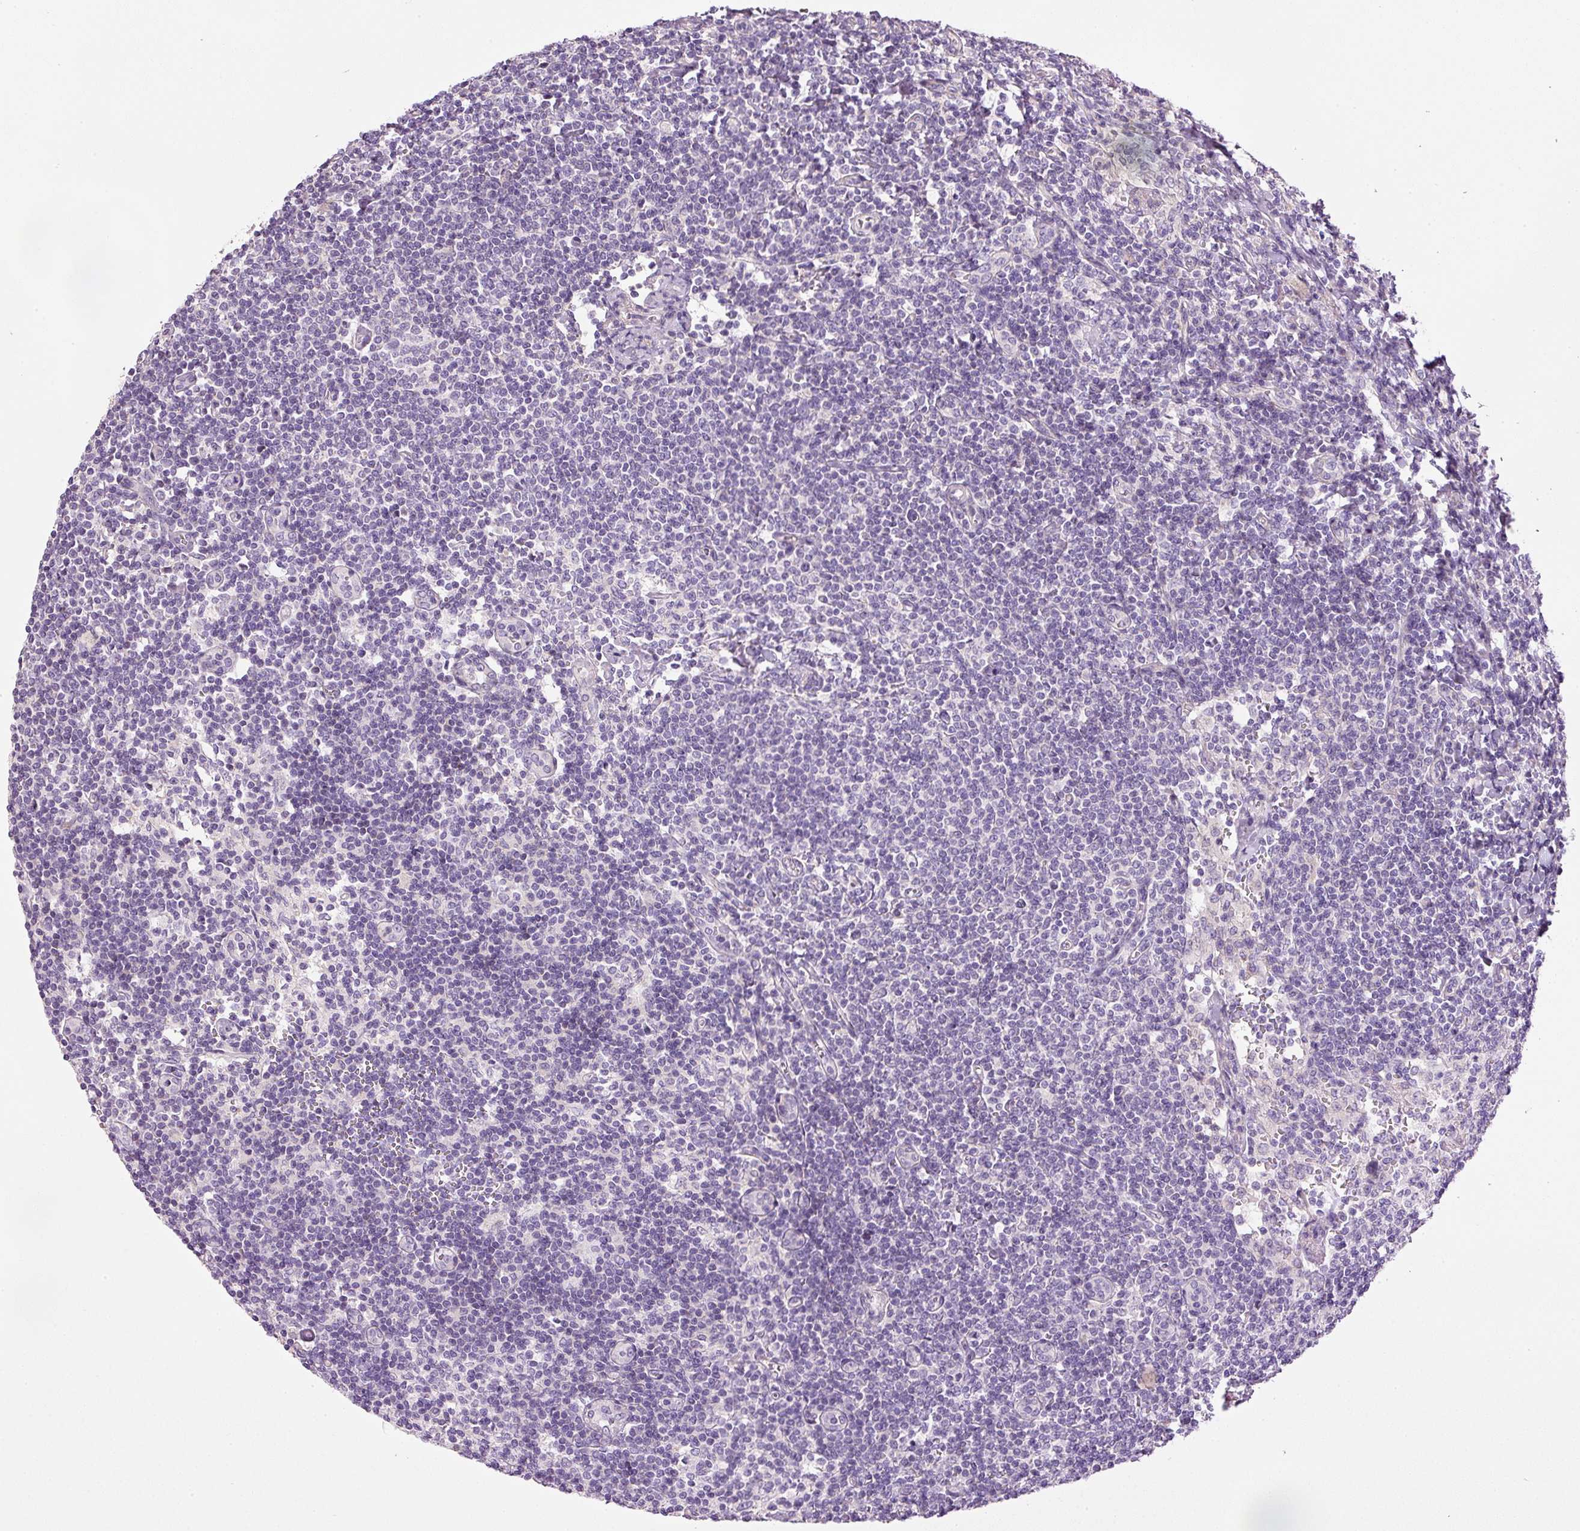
{"staining": {"intensity": "negative", "quantity": "none", "location": "none"}, "tissue": "lymph node", "cell_type": "Germinal center cells", "image_type": "normal", "snomed": [{"axis": "morphology", "description": "Normal tissue, NOS"}, {"axis": "topography", "description": "Lymph node"}], "caption": "The photomicrograph shows no staining of germinal center cells in unremarkable lymph node. Nuclei are stained in blue.", "gene": "KPNA5", "patient": {"sex": "female", "age": 59}}